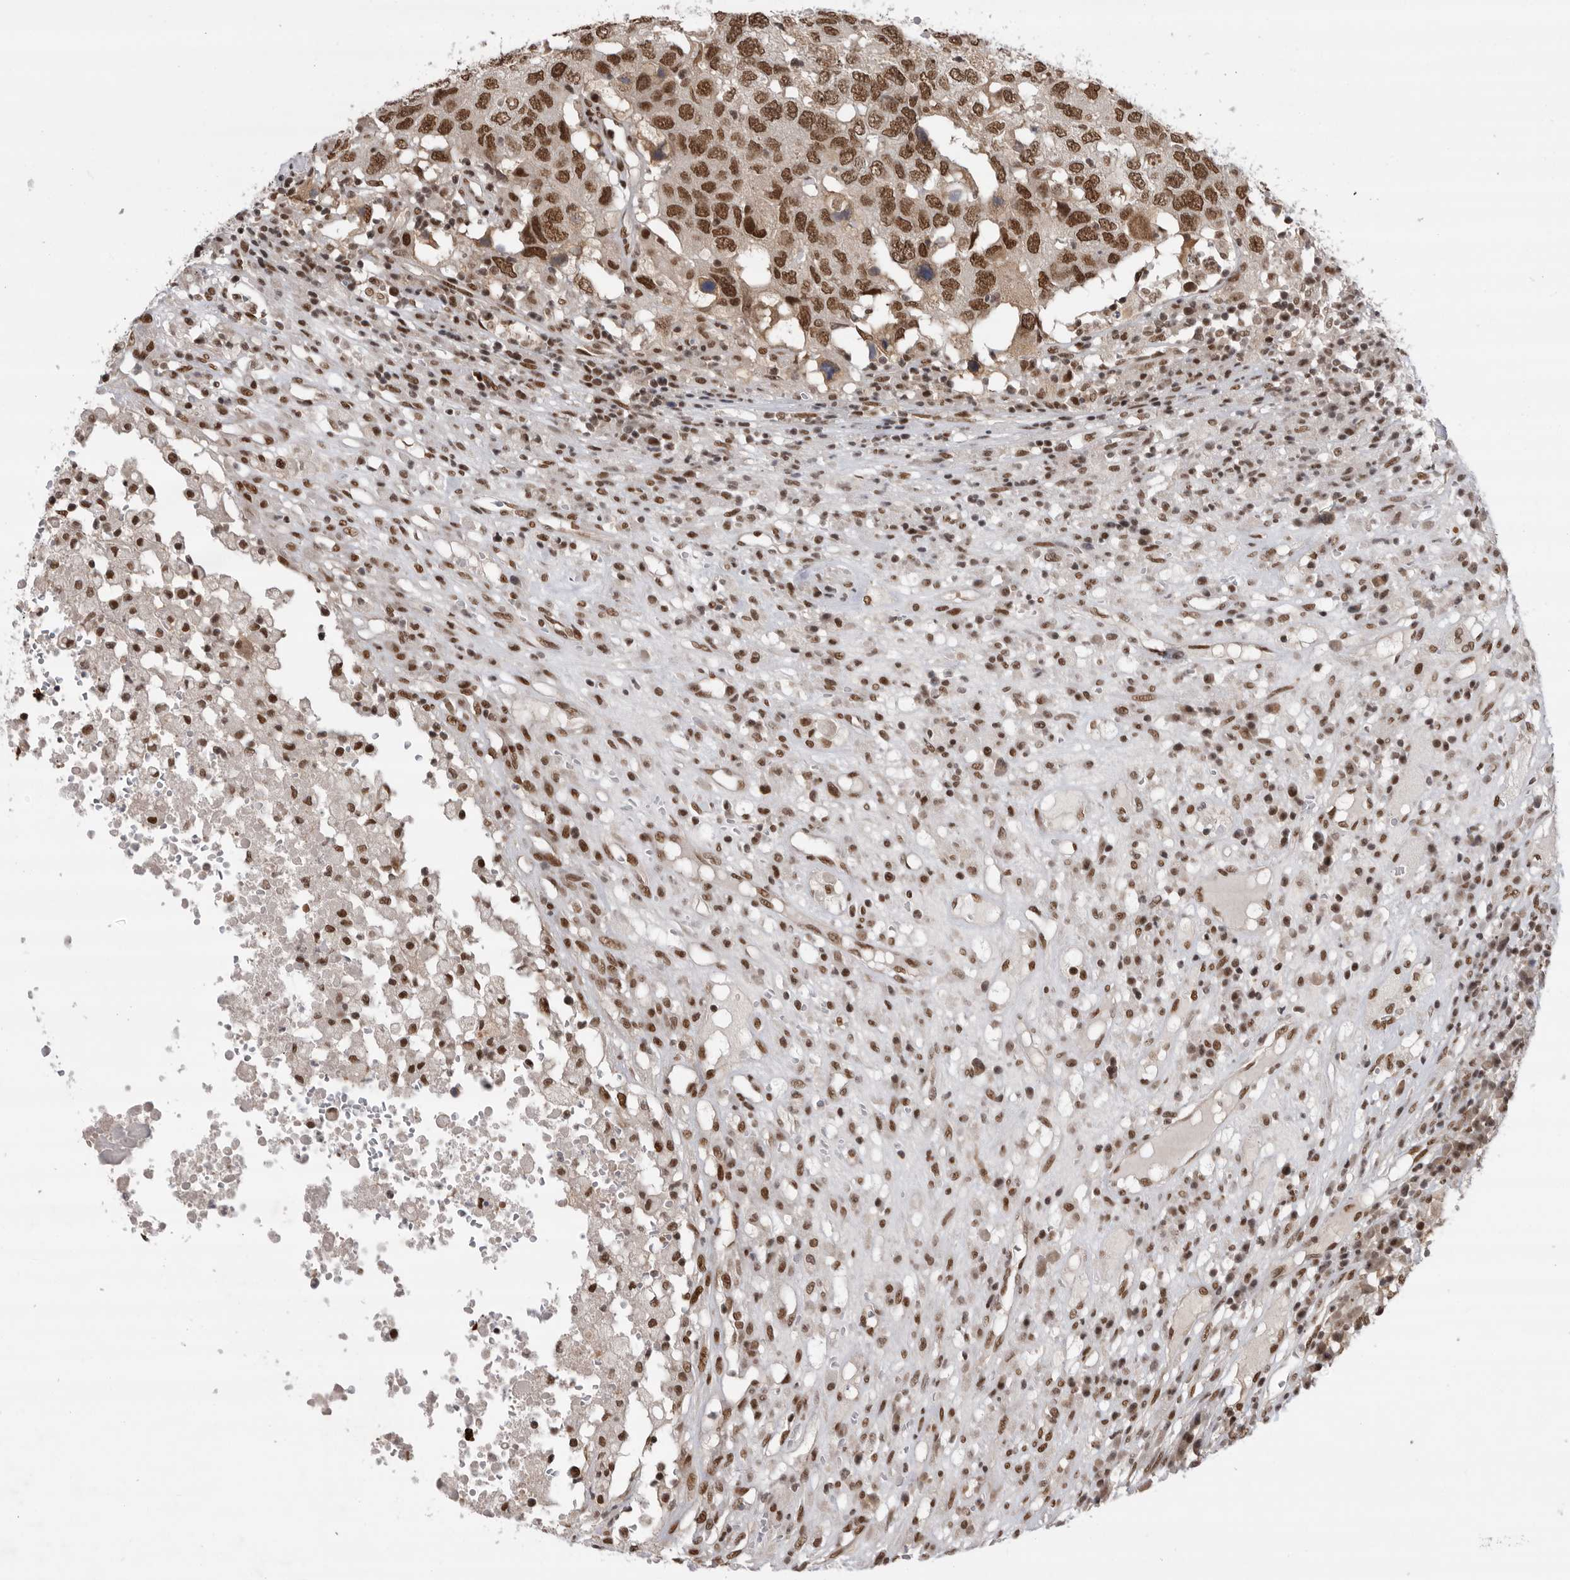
{"staining": {"intensity": "strong", "quantity": ">75%", "location": "nuclear"}, "tissue": "head and neck cancer", "cell_type": "Tumor cells", "image_type": "cancer", "snomed": [{"axis": "morphology", "description": "Squamous cell carcinoma, NOS"}, {"axis": "topography", "description": "Head-Neck"}], "caption": "Brown immunohistochemical staining in human head and neck cancer (squamous cell carcinoma) exhibits strong nuclear staining in about >75% of tumor cells.", "gene": "ZNF830", "patient": {"sex": "male", "age": 66}}